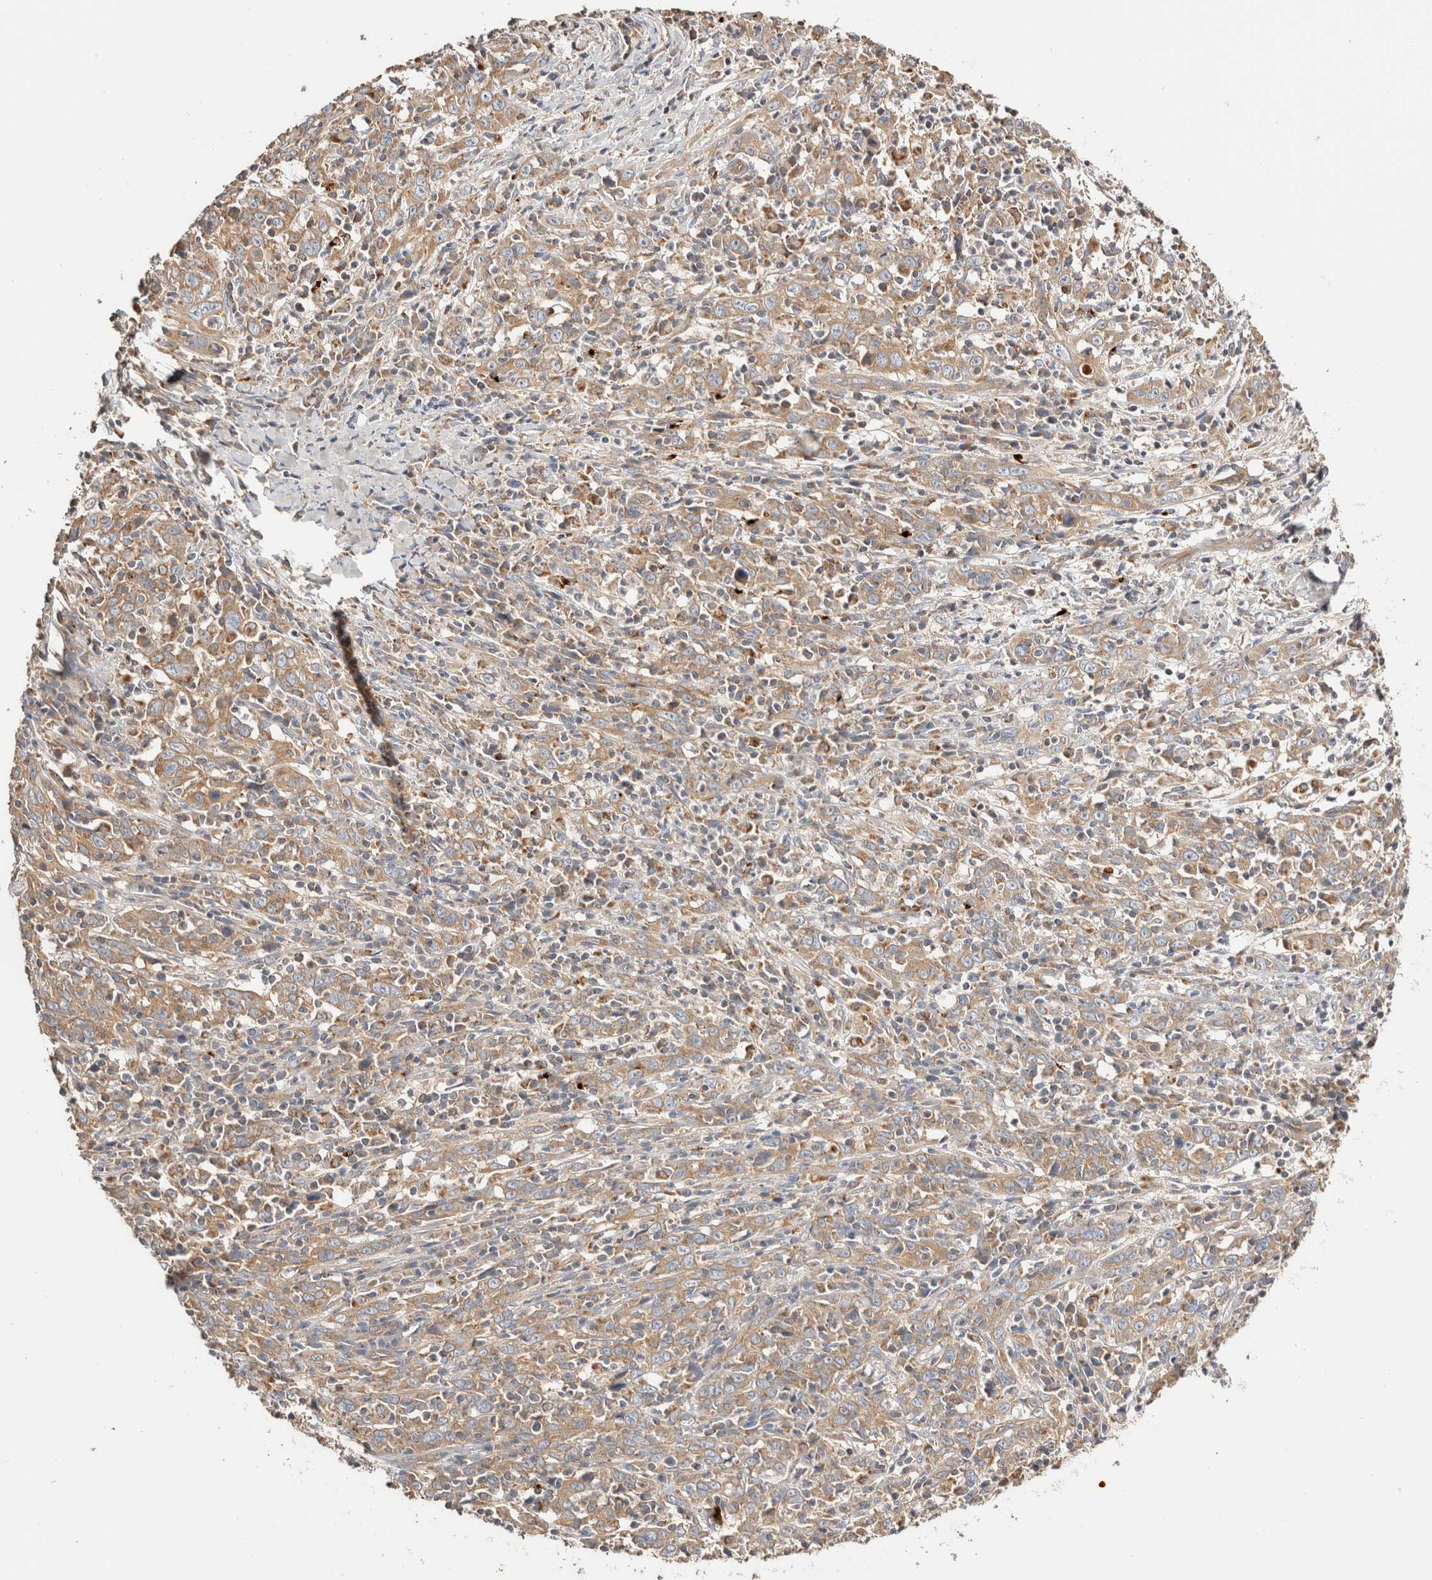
{"staining": {"intensity": "moderate", "quantity": ">75%", "location": "cytoplasmic/membranous"}, "tissue": "cervical cancer", "cell_type": "Tumor cells", "image_type": "cancer", "snomed": [{"axis": "morphology", "description": "Squamous cell carcinoma, NOS"}, {"axis": "topography", "description": "Cervix"}], "caption": "An image showing moderate cytoplasmic/membranous expression in about >75% of tumor cells in cervical cancer (squamous cell carcinoma), as visualized by brown immunohistochemical staining.", "gene": "B3GNTL1", "patient": {"sex": "female", "age": 46}}